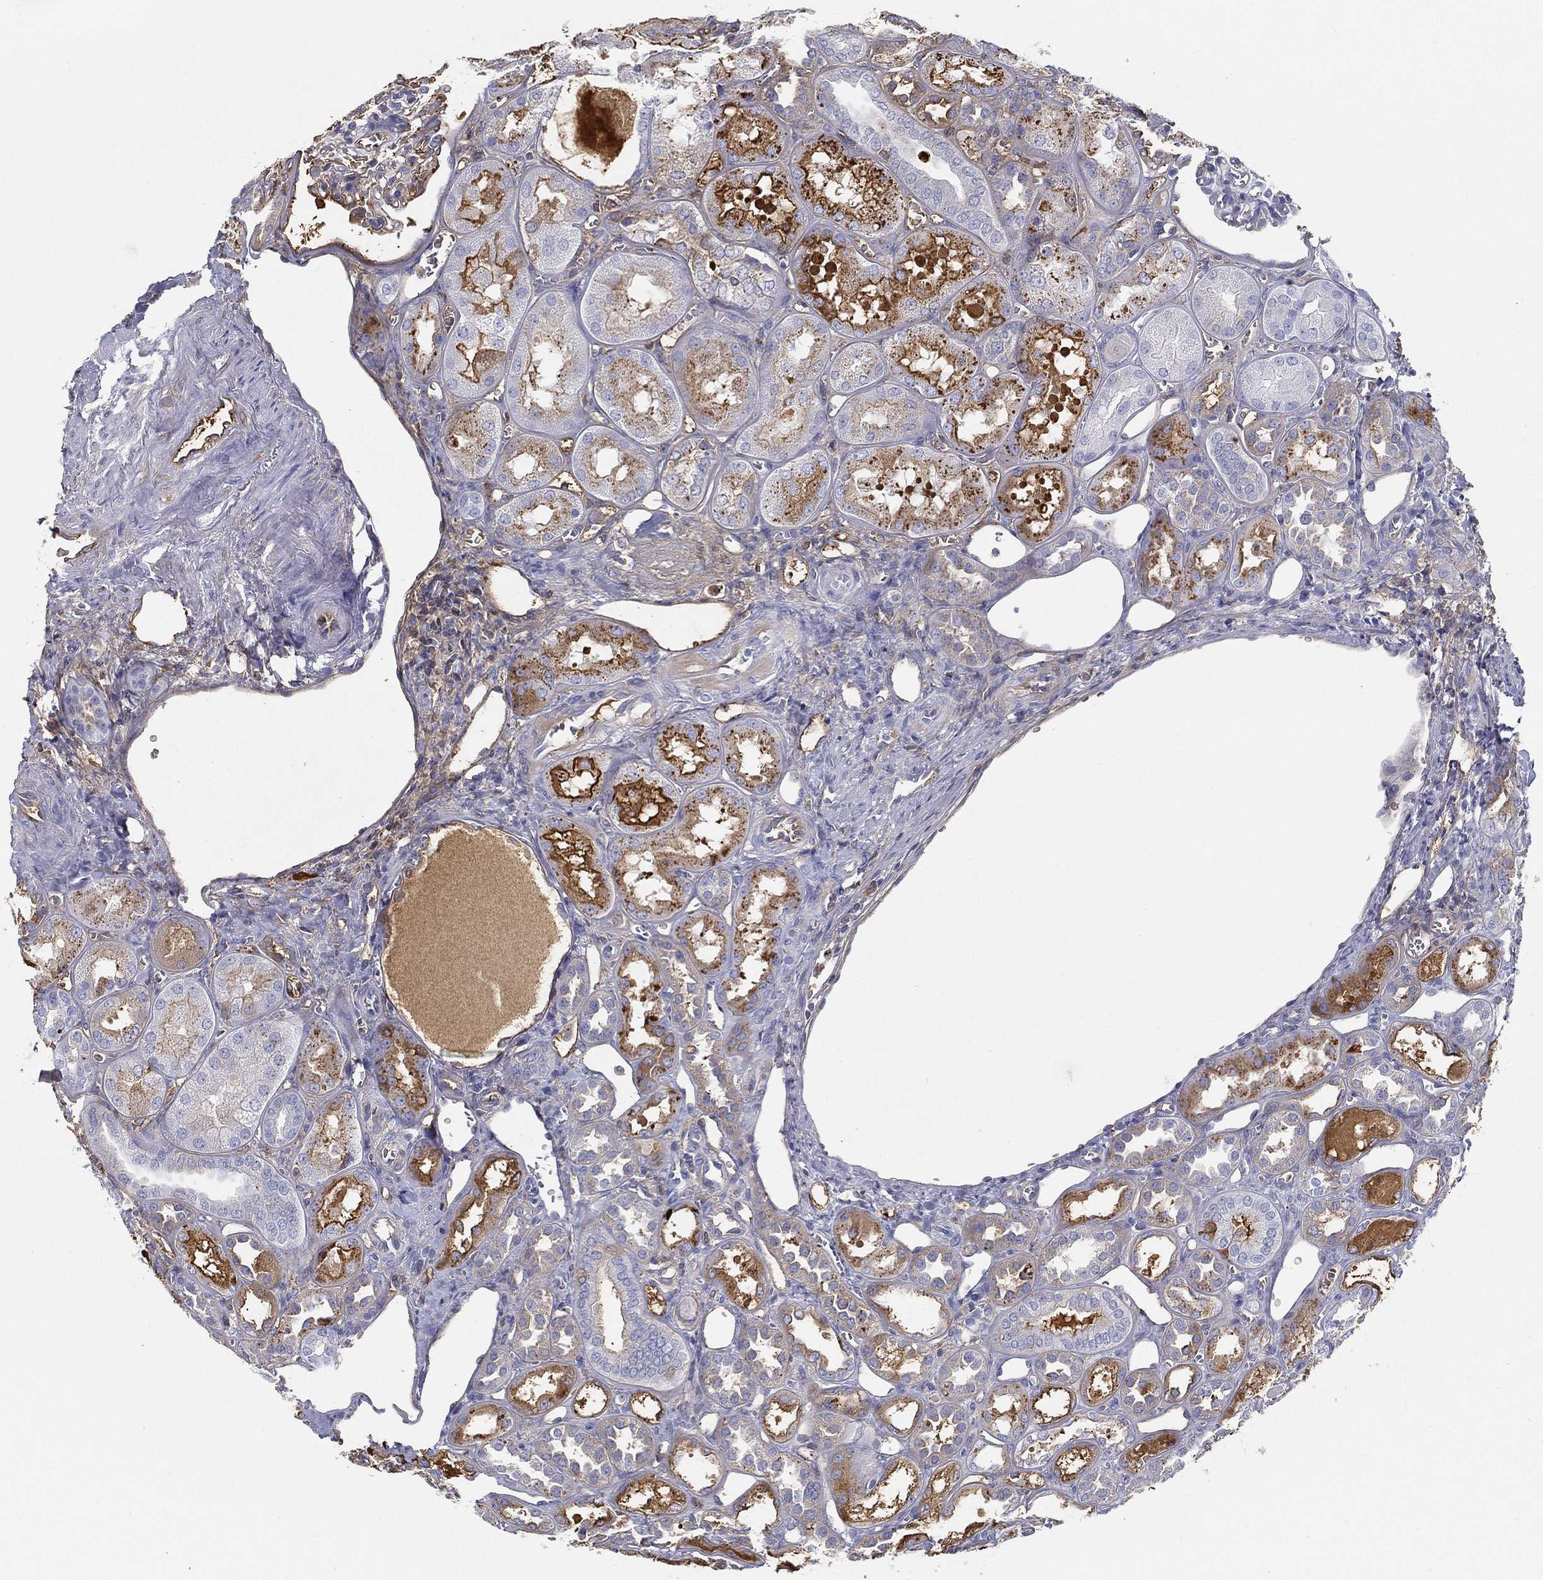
{"staining": {"intensity": "negative", "quantity": "none", "location": "none"}, "tissue": "kidney", "cell_type": "Cells in glomeruli", "image_type": "normal", "snomed": [{"axis": "morphology", "description": "Normal tissue, NOS"}, {"axis": "topography", "description": "Kidney"}], "caption": "Immunohistochemical staining of unremarkable kidney exhibits no significant positivity in cells in glomeruli. (Stains: DAB (3,3'-diaminobenzidine) immunohistochemistry (IHC) with hematoxylin counter stain, Microscopy: brightfield microscopy at high magnification).", "gene": "IFNB1", "patient": {"sex": "male", "age": 73}}